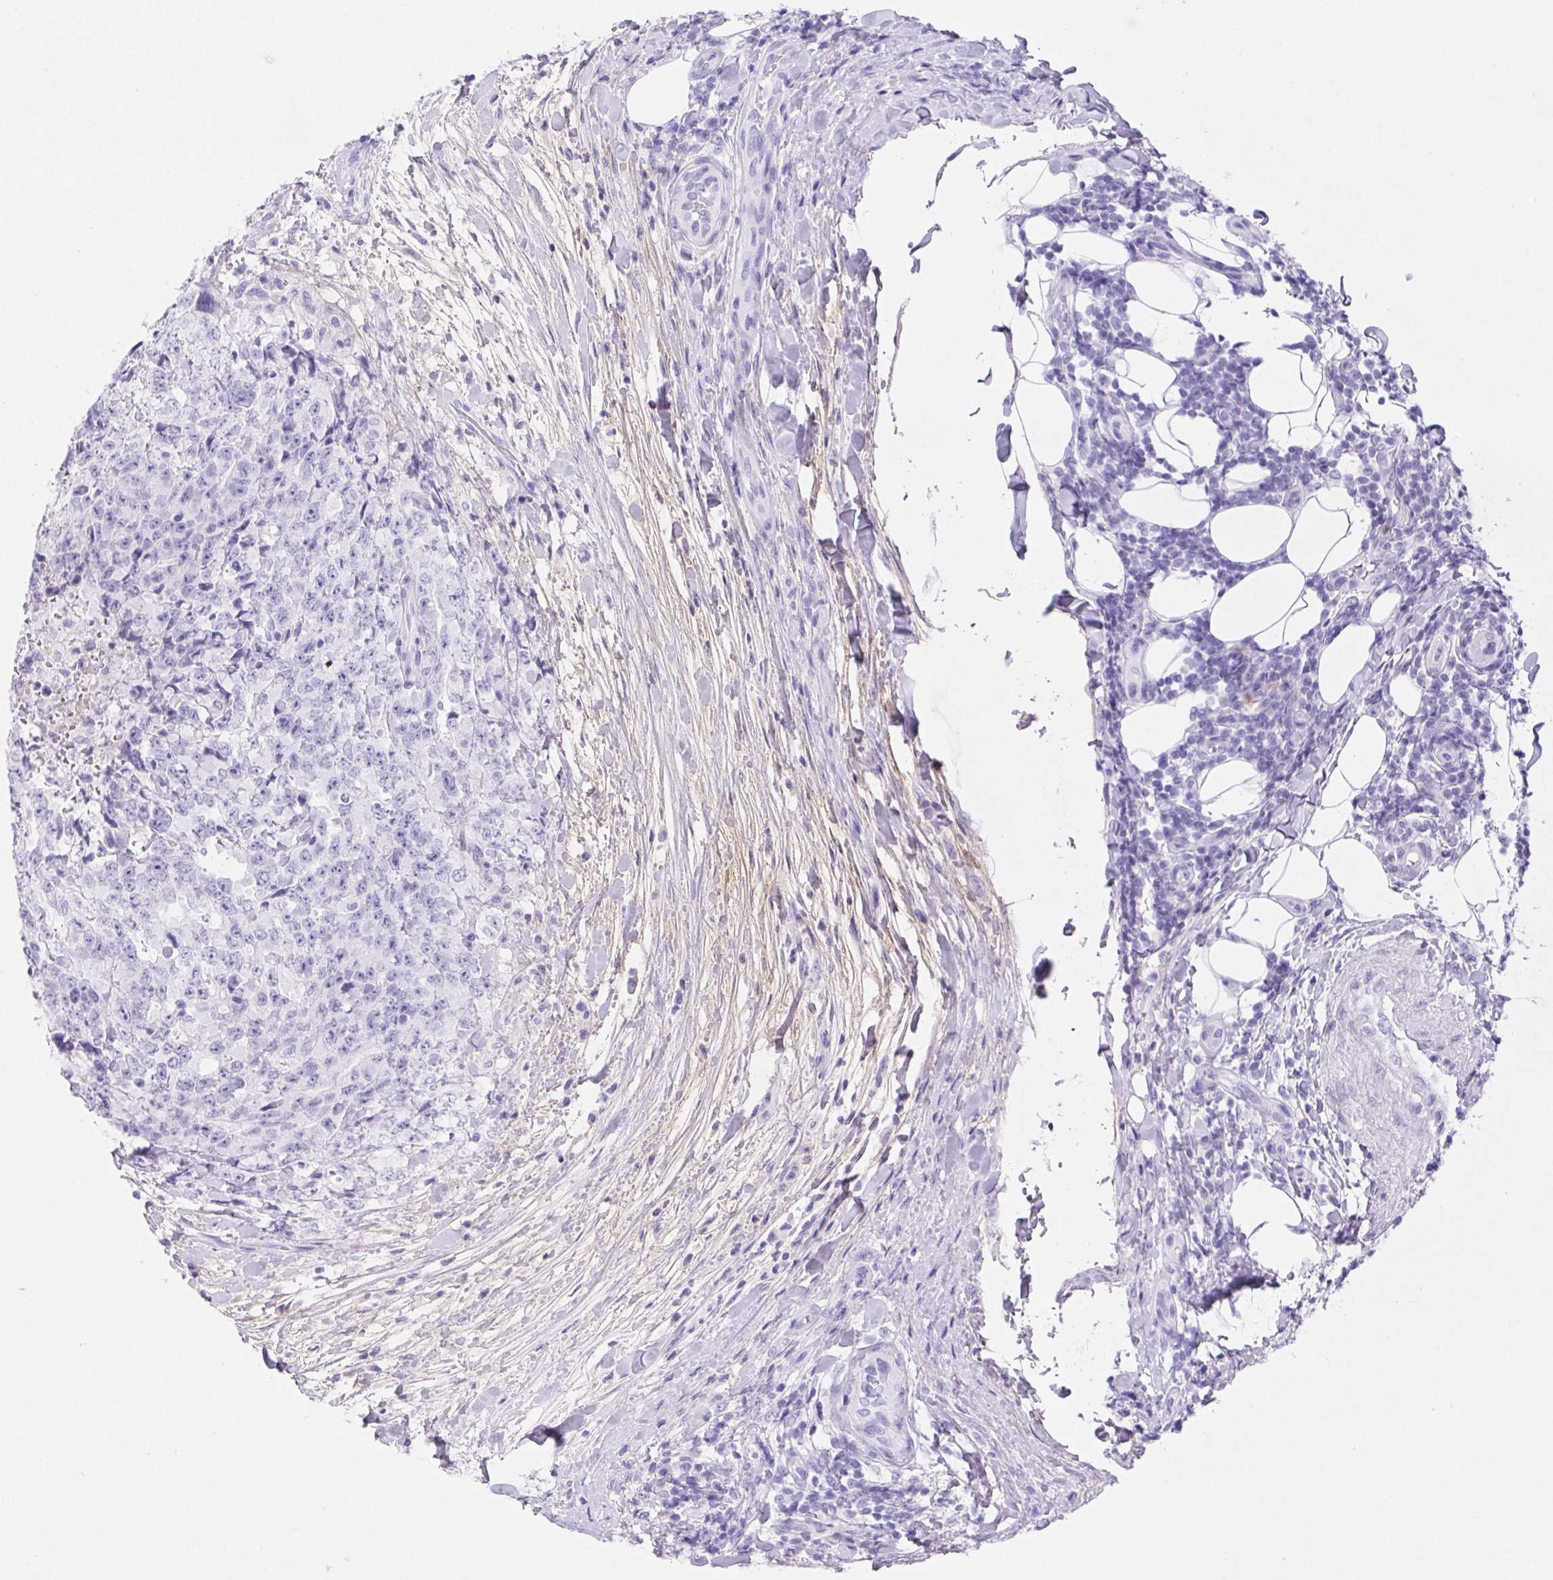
{"staining": {"intensity": "negative", "quantity": "none", "location": "none"}, "tissue": "testis cancer", "cell_type": "Tumor cells", "image_type": "cancer", "snomed": [{"axis": "morphology", "description": "Carcinoma, Embryonal, NOS"}, {"axis": "topography", "description": "Testis"}], "caption": "High magnification brightfield microscopy of testis embryonal carcinoma stained with DAB (3,3'-diaminobenzidine) (brown) and counterstained with hematoxylin (blue): tumor cells show no significant positivity.", "gene": "ITIH2", "patient": {"sex": "male", "age": 24}}